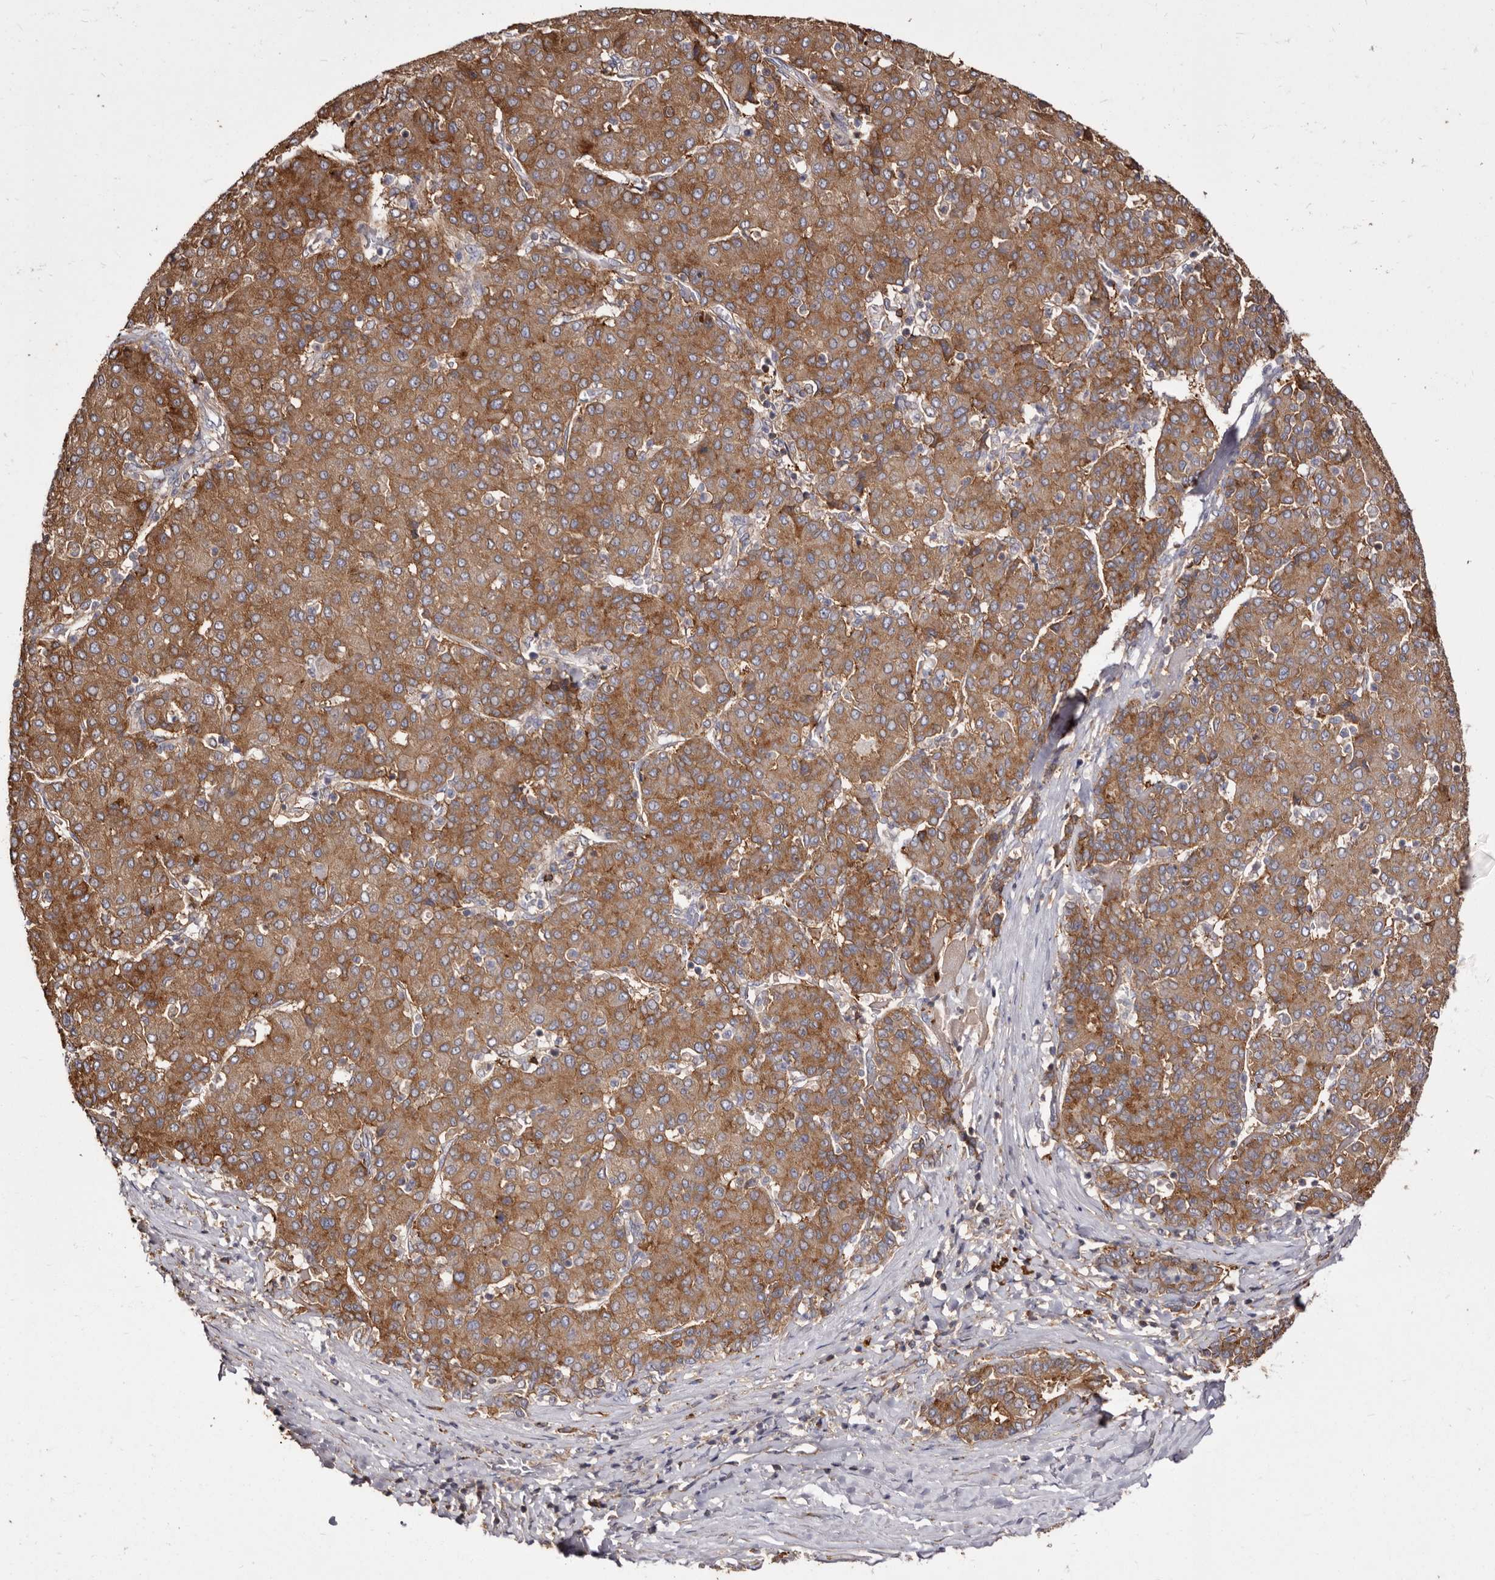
{"staining": {"intensity": "moderate", "quantity": ">75%", "location": "cytoplasmic/membranous"}, "tissue": "liver cancer", "cell_type": "Tumor cells", "image_type": "cancer", "snomed": [{"axis": "morphology", "description": "Carcinoma, Hepatocellular, NOS"}, {"axis": "topography", "description": "Liver"}], "caption": "A high-resolution histopathology image shows IHC staining of liver hepatocellular carcinoma, which demonstrates moderate cytoplasmic/membranous staining in about >75% of tumor cells.", "gene": "TPD52", "patient": {"sex": "male", "age": 65}}